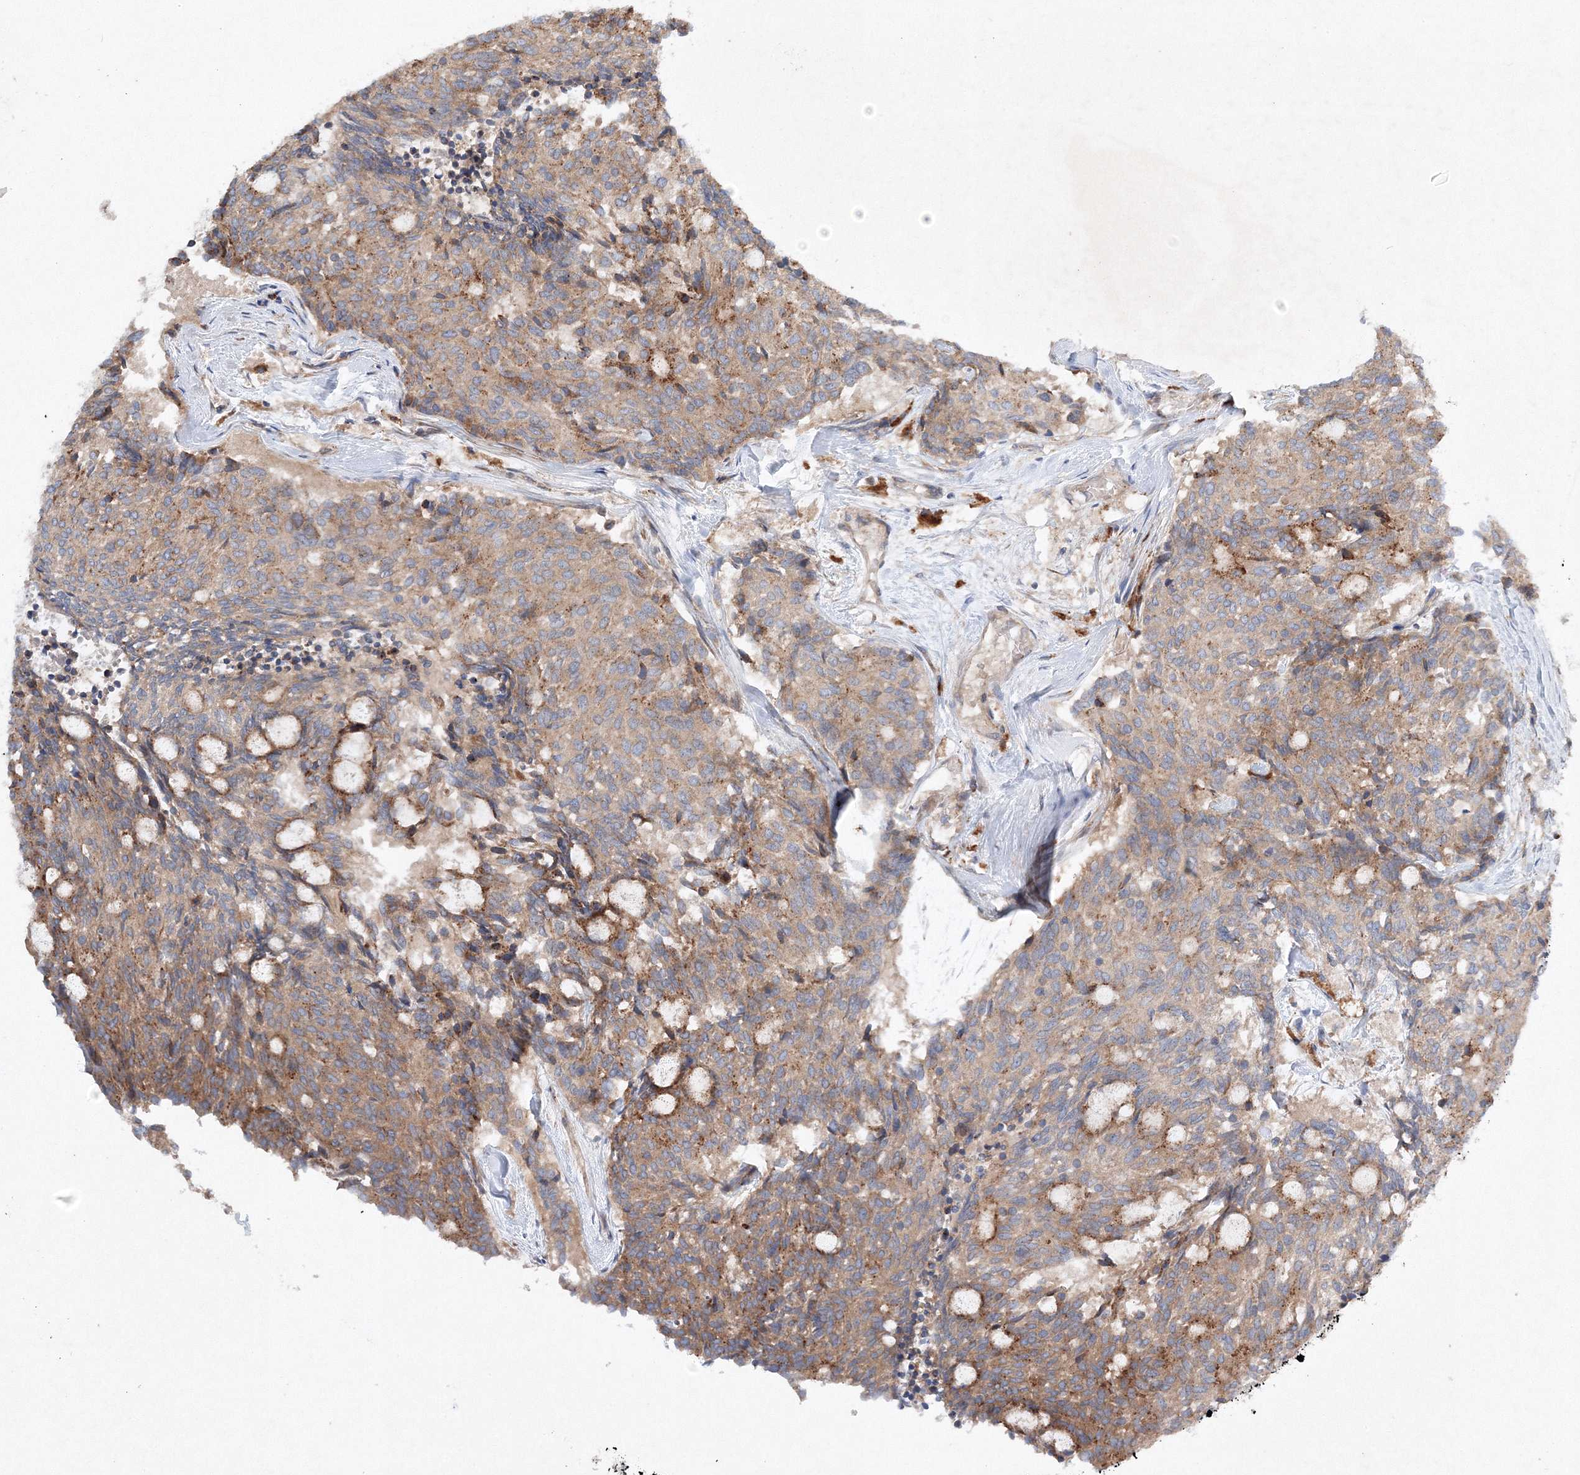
{"staining": {"intensity": "moderate", "quantity": "25%-75%", "location": "cytoplasmic/membranous"}, "tissue": "carcinoid", "cell_type": "Tumor cells", "image_type": "cancer", "snomed": [{"axis": "morphology", "description": "Carcinoid, malignant, NOS"}, {"axis": "topography", "description": "Pancreas"}], "caption": "Human carcinoid stained with a protein marker shows moderate staining in tumor cells.", "gene": "SLC36A1", "patient": {"sex": "female", "age": 54}}